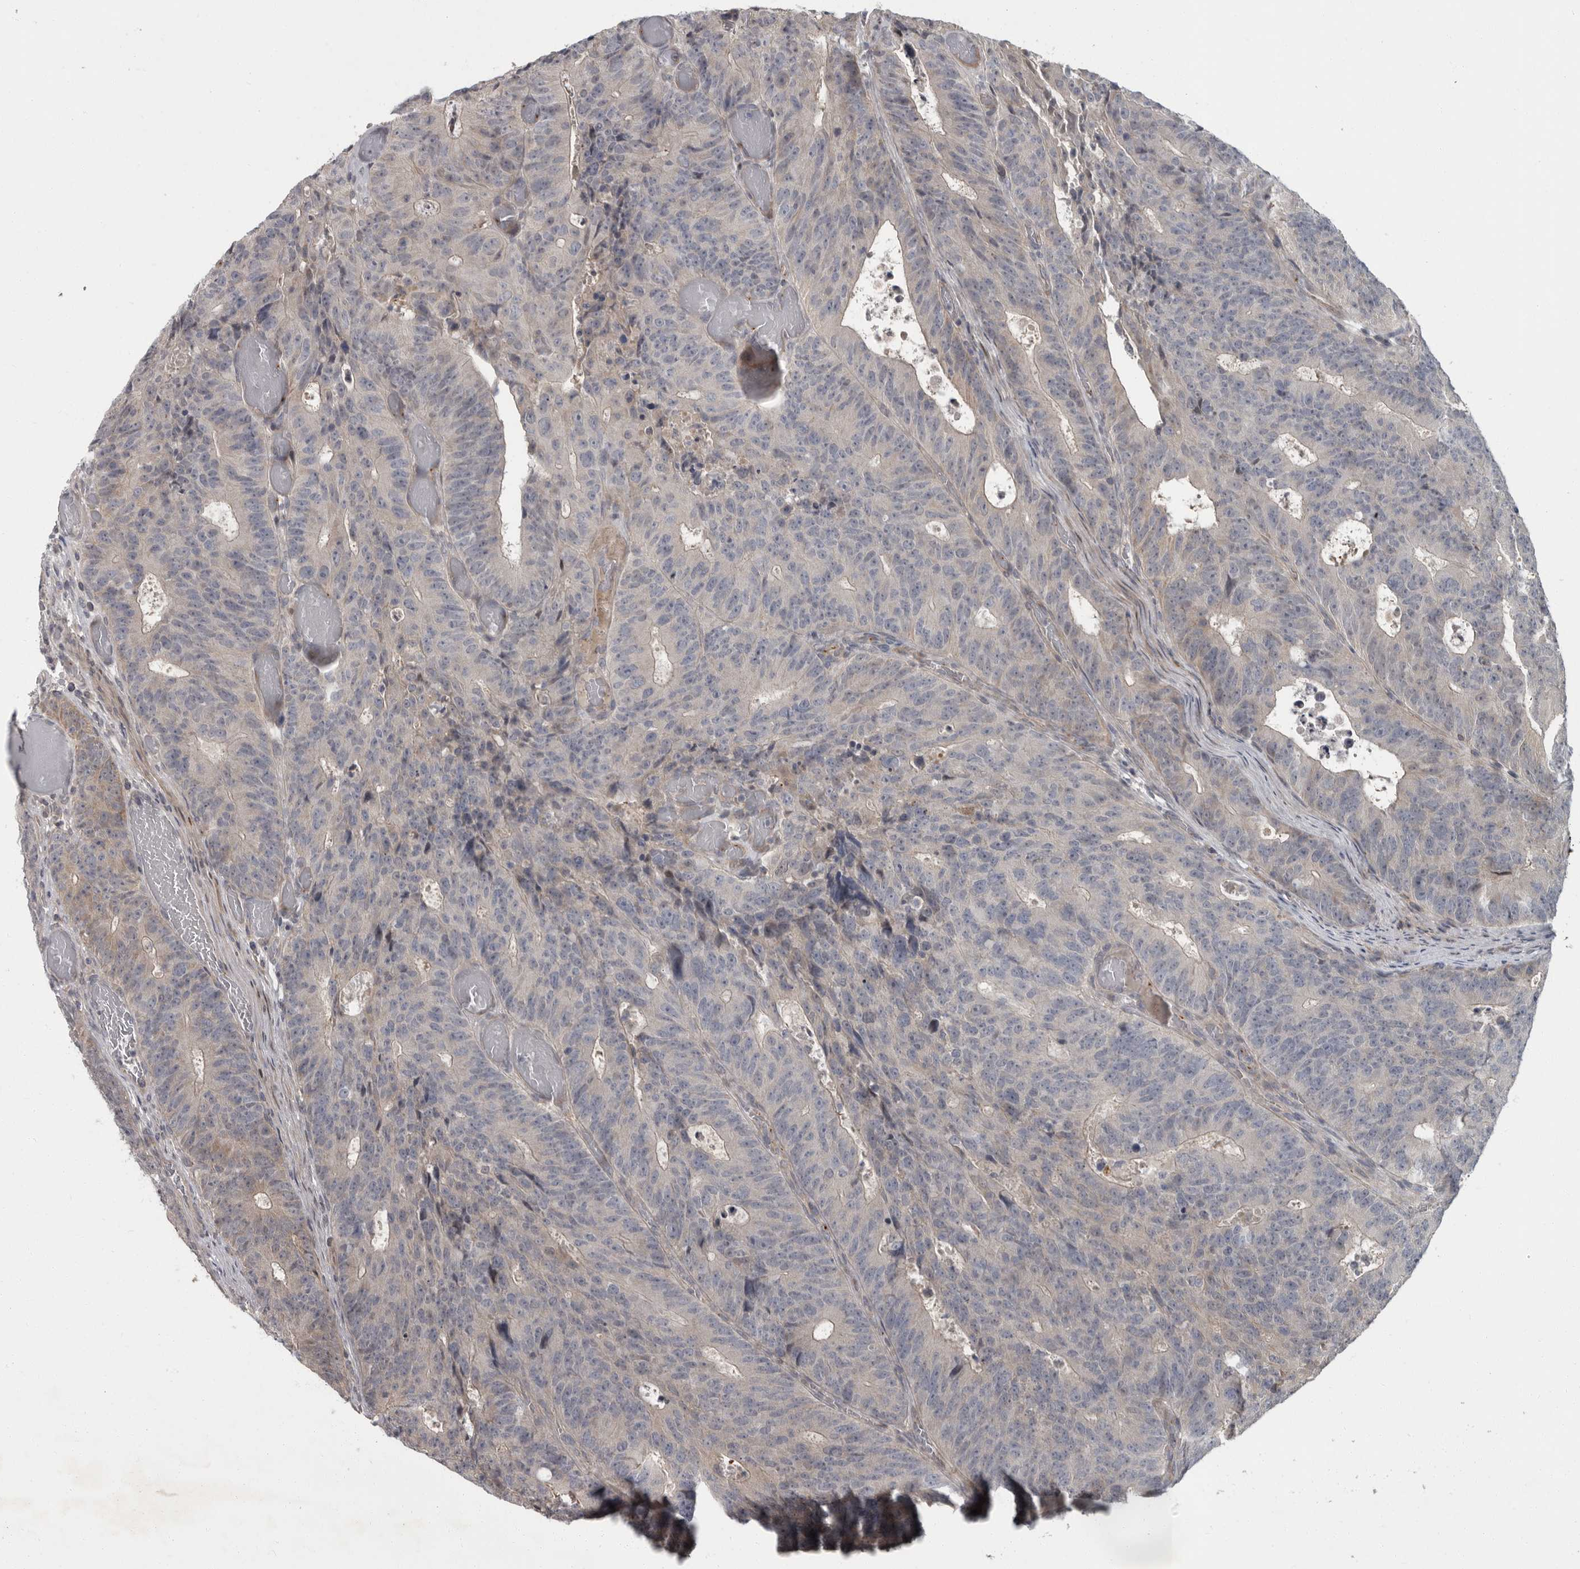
{"staining": {"intensity": "negative", "quantity": "none", "location": "none"}, "tissue": "colorectal cancer", "cell_type": "Tumor cells", "image_type": "cancer", "snomed": [{"axis": "morphology", "description": "Adenocarcinoma, NOS"}, {"axis": "topography", "description": "Colon"}], "caption": "DAB (3,3'-diaminobenzidine) immunohistochemical staining of human colorectal cancer shows no significant staining in tumor cells.", "gene": "PDE7A", "patient": {"sex": "male", "age": 87}}